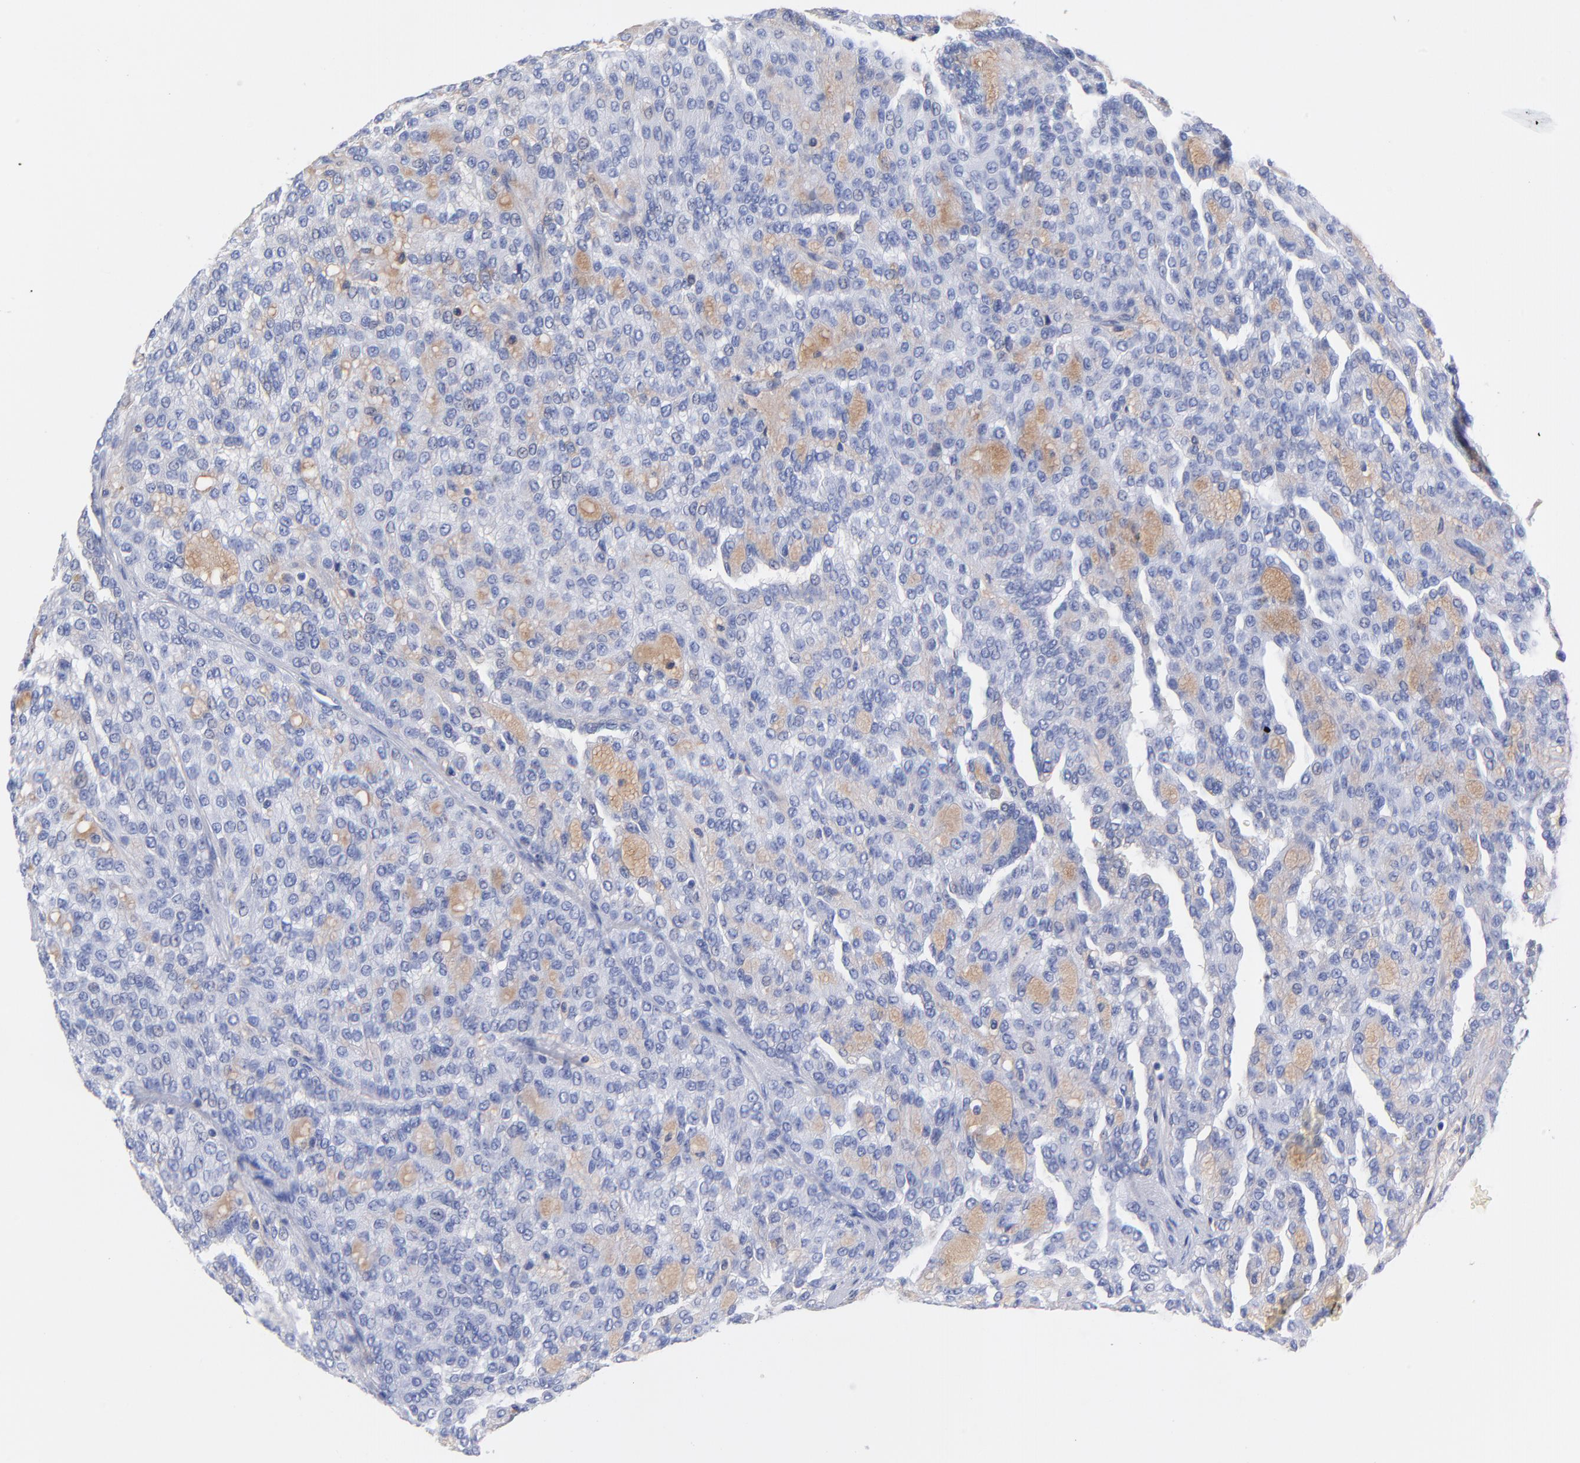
{"staining": {"intensity": "weak", "quantity": "<25%", "location": "cytoplasmic/membranous"}, "tissue": "renal cancer", "cell_type": "Tumor cells", "image_type": "cancer", "snomed": [{"axis": "morphology", "description": "Adenocarcinoma, NOS"}, {"axis": "topography", "description": "Kidney"}], "caption": "Human renal cancer (adenocarcinoma) stained for a protein using immunohistochemistry (IHC) shows no staining in tumor cells.", "gene": "IGLV3-10", "patient": {"sex": "male", "age": 63}}